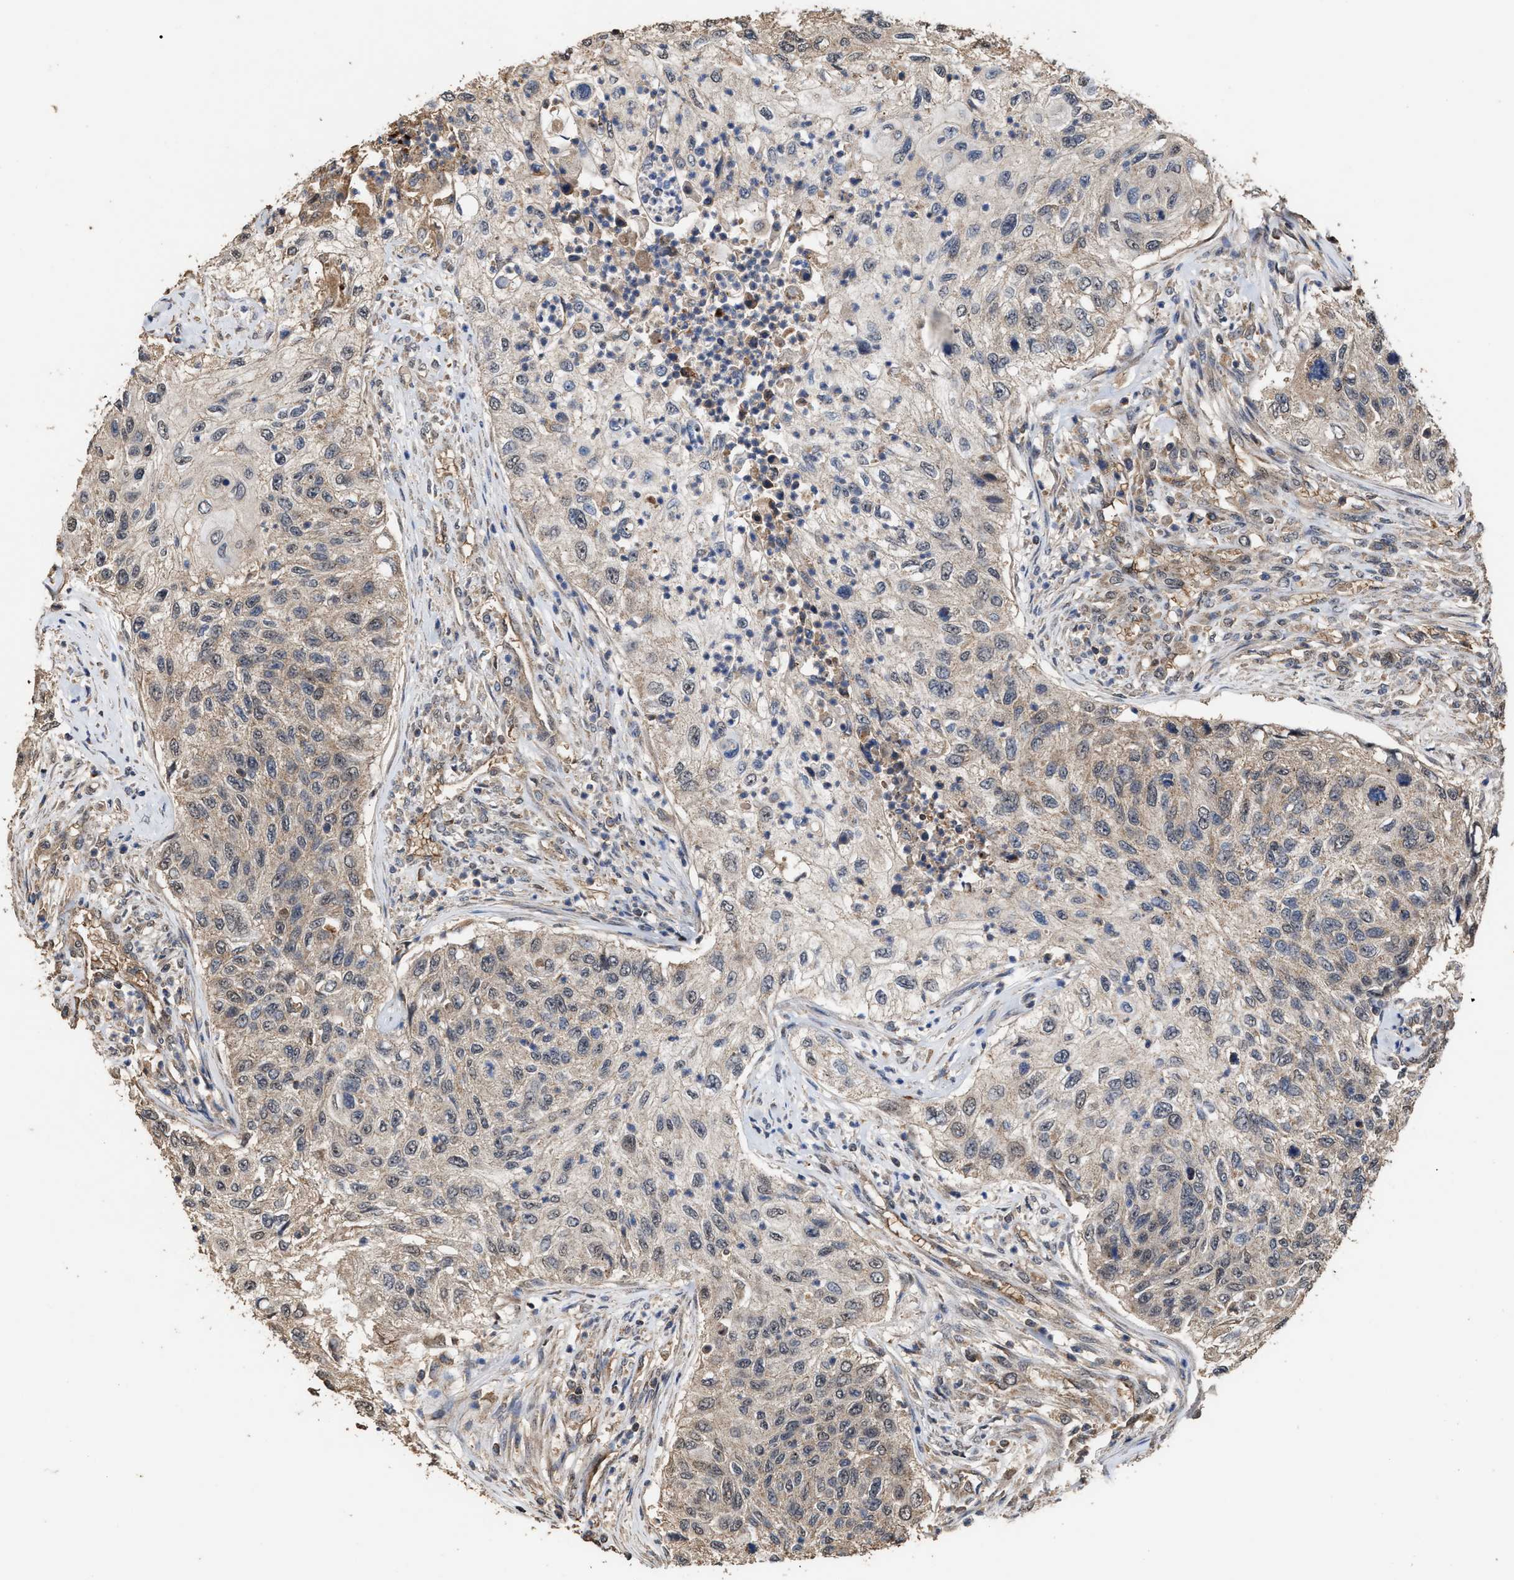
{"staining": {"intensity": "weak", "quantity": "<25%", "location": "cytoplasmic/membranous"}, "tissue": "urothelial cancer", "cell_type": "Tumor cells", "image_type": "cancer", "snomed": [{"axis": "morphology", "description": "Urothelial carcinoma, High grade"}, {"axis": "topography", "description": "Urinary bladder"}], "caption": "A high-resolution photomicrograph shows IHC staining of high-grade urothelial carcinoma, which shows no significant positivity in tumor cells. (Brightfield microscopy of DAB (3,3'-diaminobenzidine) IHC at high magnification).", "gene": "ZNHIT6", "patient": {"sex": "female", "age": 60}}